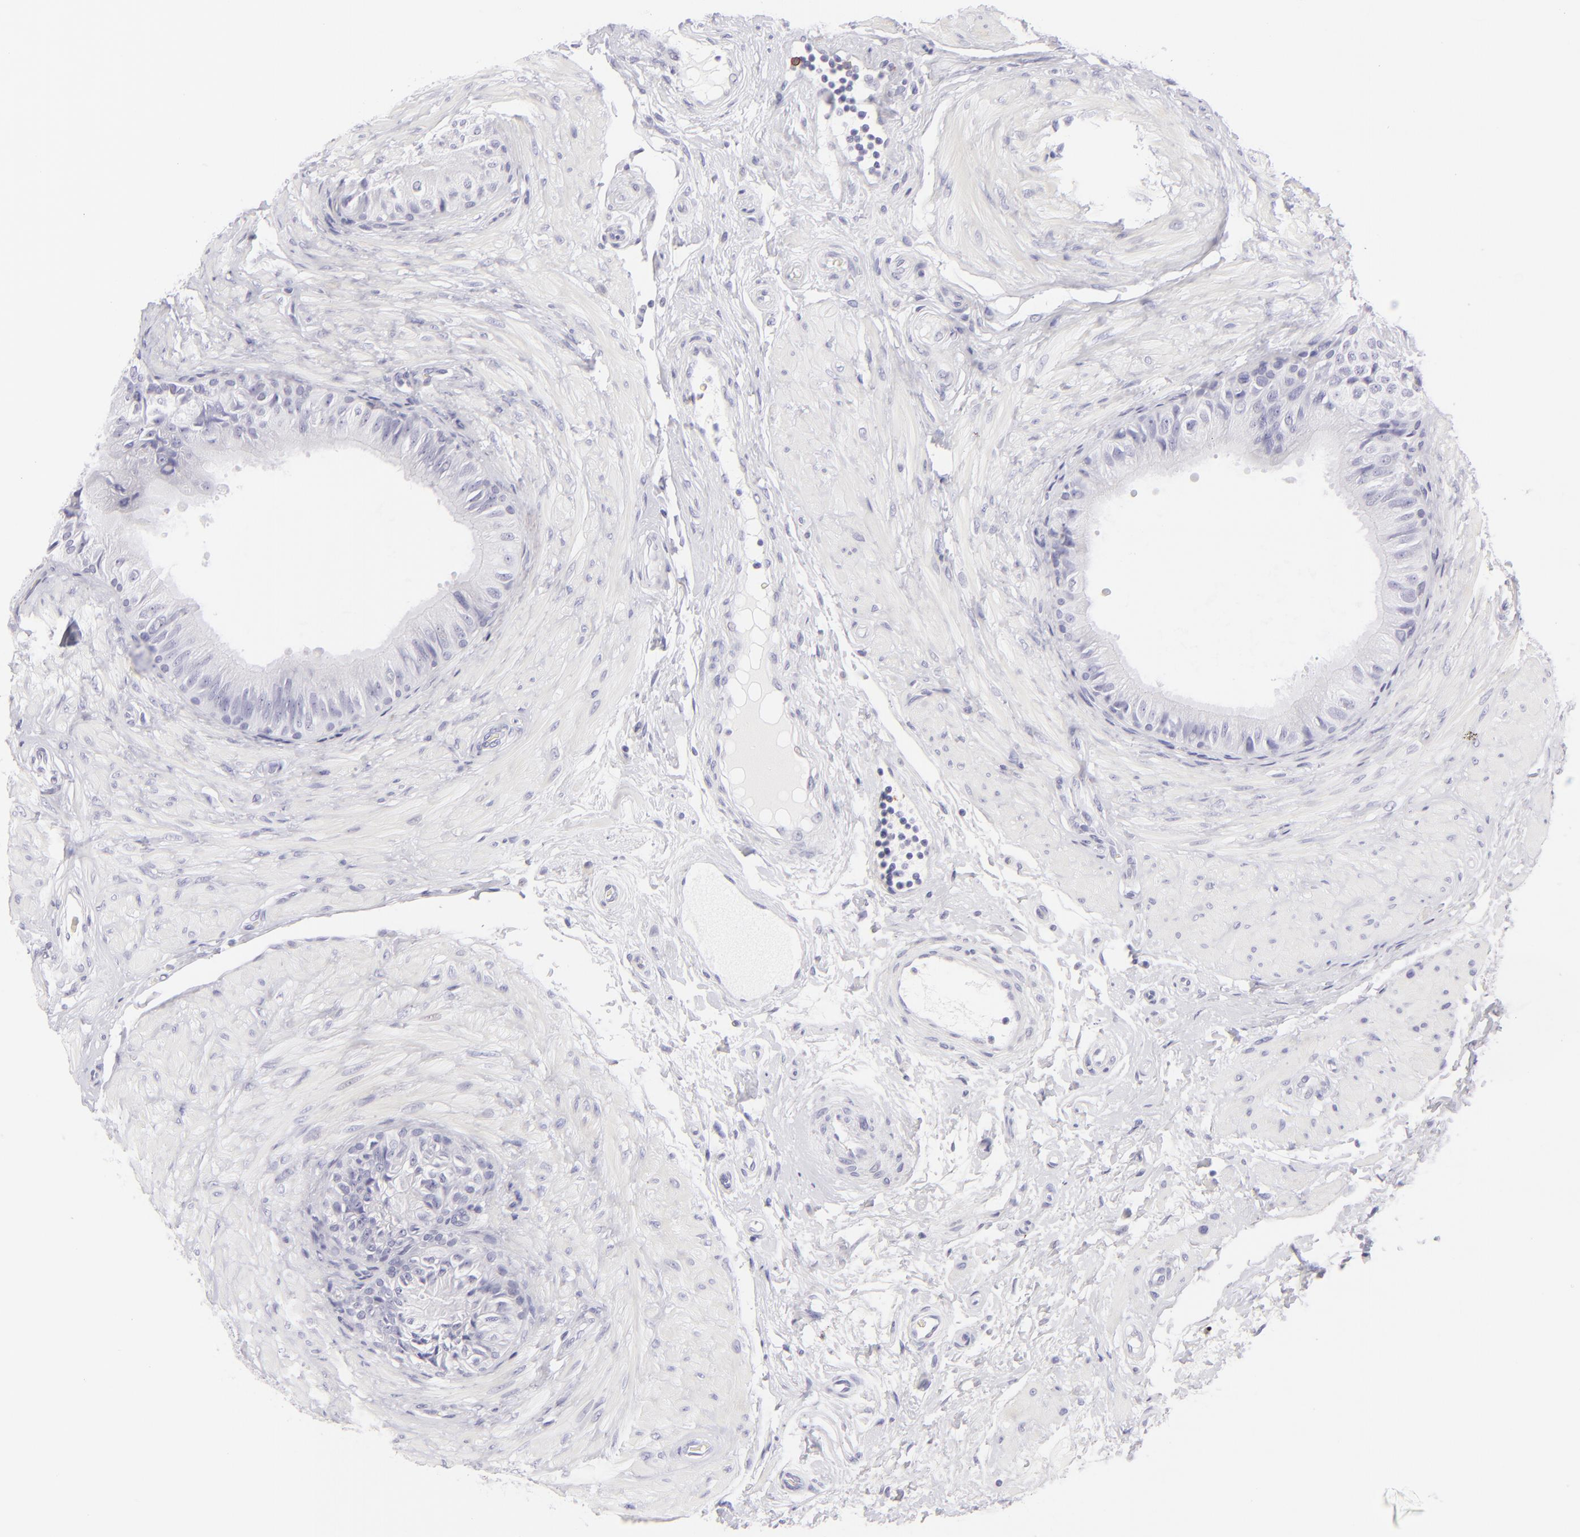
{"staining": {"intensity": "negative", "quantity": "none", "location": "none"}, "tissue": "epididymis", "cell_type": "Glandular cells", "image_type": "normal", "snomed": [{"axis": "morphology", "description": "Normal tissue, NOS"}, {"axis": "topography", "description": "Epididymis"}], "caption": "This photomicrograph is of benign epididymis stained with immunohistochemistry (IHC) to label a protein in brown with the nuclei are counter-stained blue. There is no positivity in glandular cells. (DAB immunohistochemistry, high magnification).", "gene": "FCER2", "patient": {"sex": "male", "age": 68}}